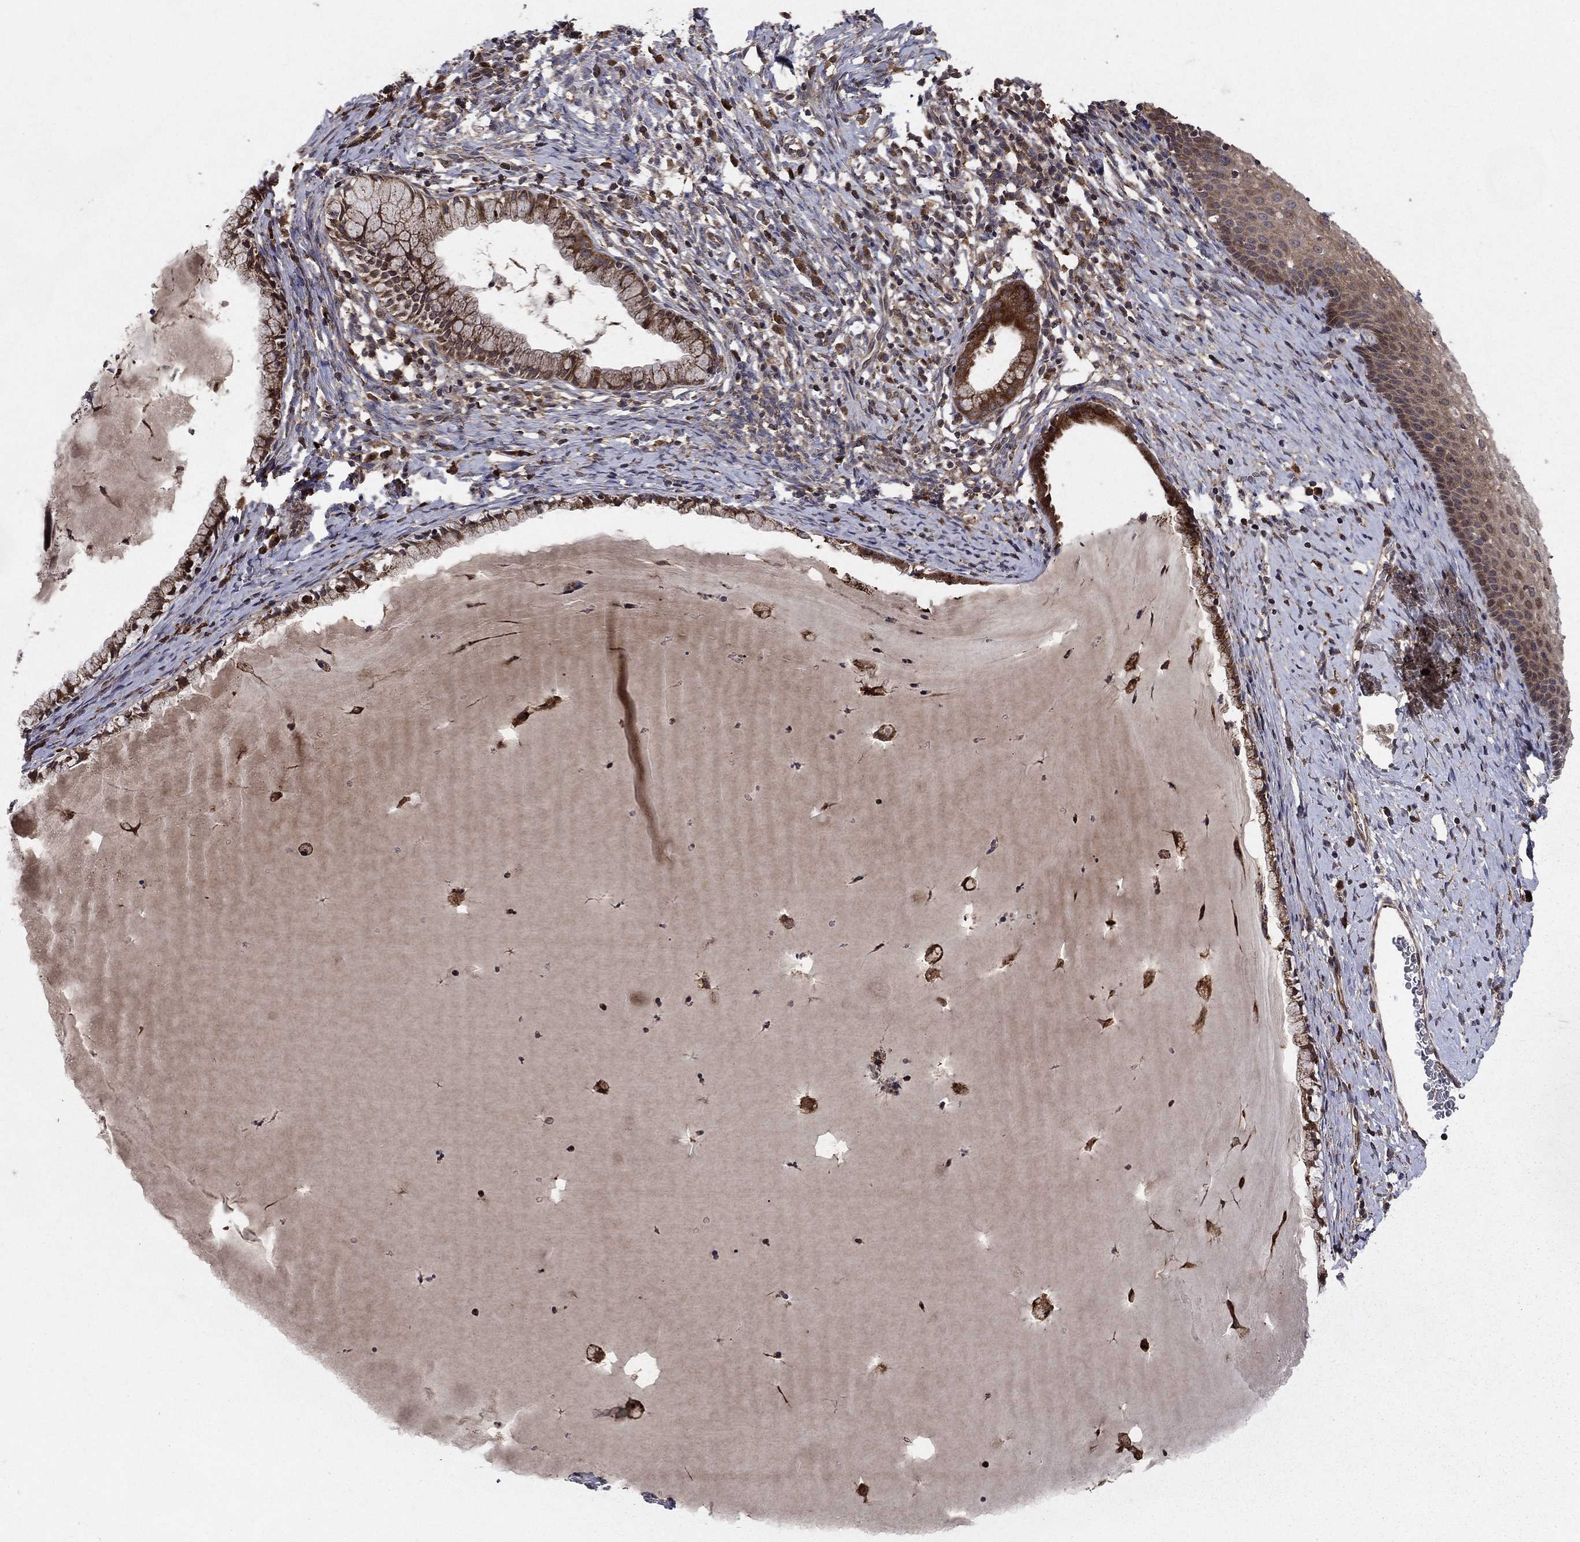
{"staining": {"intensity": "weak", "quantity": "25%-75%", "location": "cytoplasmic/membranous"}, "tissue": "cervix", "cell_type": "Glandular cells", "image_type": "normal", "snomed": [{"axis": "morphology", "description": "Normal tissue, NOS"}, {"axis": "topography", "description": "Cervix"}], "caption": "Glandular cells display low levels of weak cytoplasmic/membranous expression in about 25%-75% of cells in unremarkable human cervix.", "gene": "BABAM2", "patient": {"sex": "female", "age": 39}}